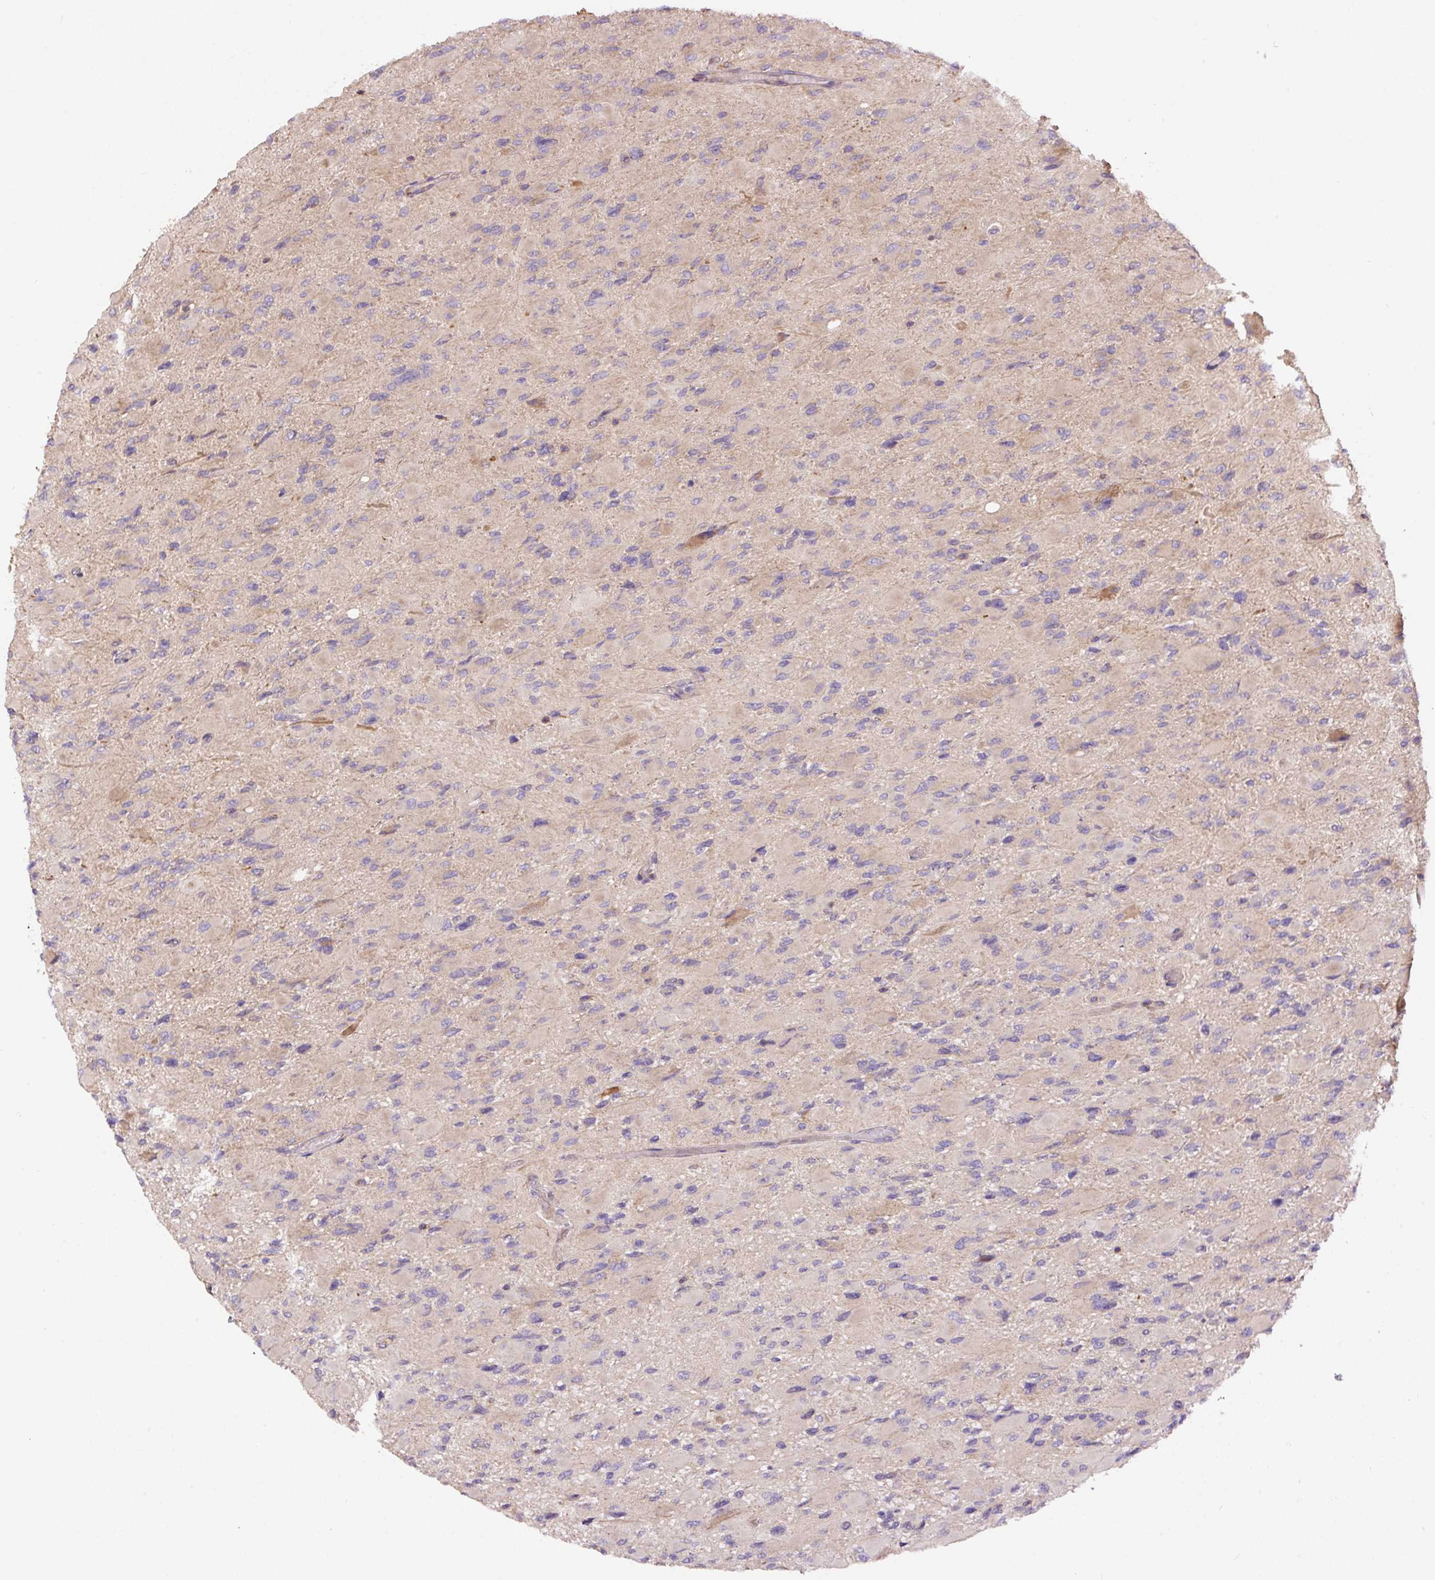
{"staining": {"intensity": "negative", "quantity": "none", "location": "none"}, "tissue": "glioma", "cell_type": "Tumor cells", "image_type": "cancer", "snomed": [{"axis": "morphology", "description": "Glioma, malignant, High grade"}, {"axis": "topography", "description": "Cerebral cortex"}], "caption": "Glioma stained for a protein using immunohistochemistry exhibits no staining tumor cells.", "gene": "PPME1", "patient": {"sex": "female", "age": 36}}